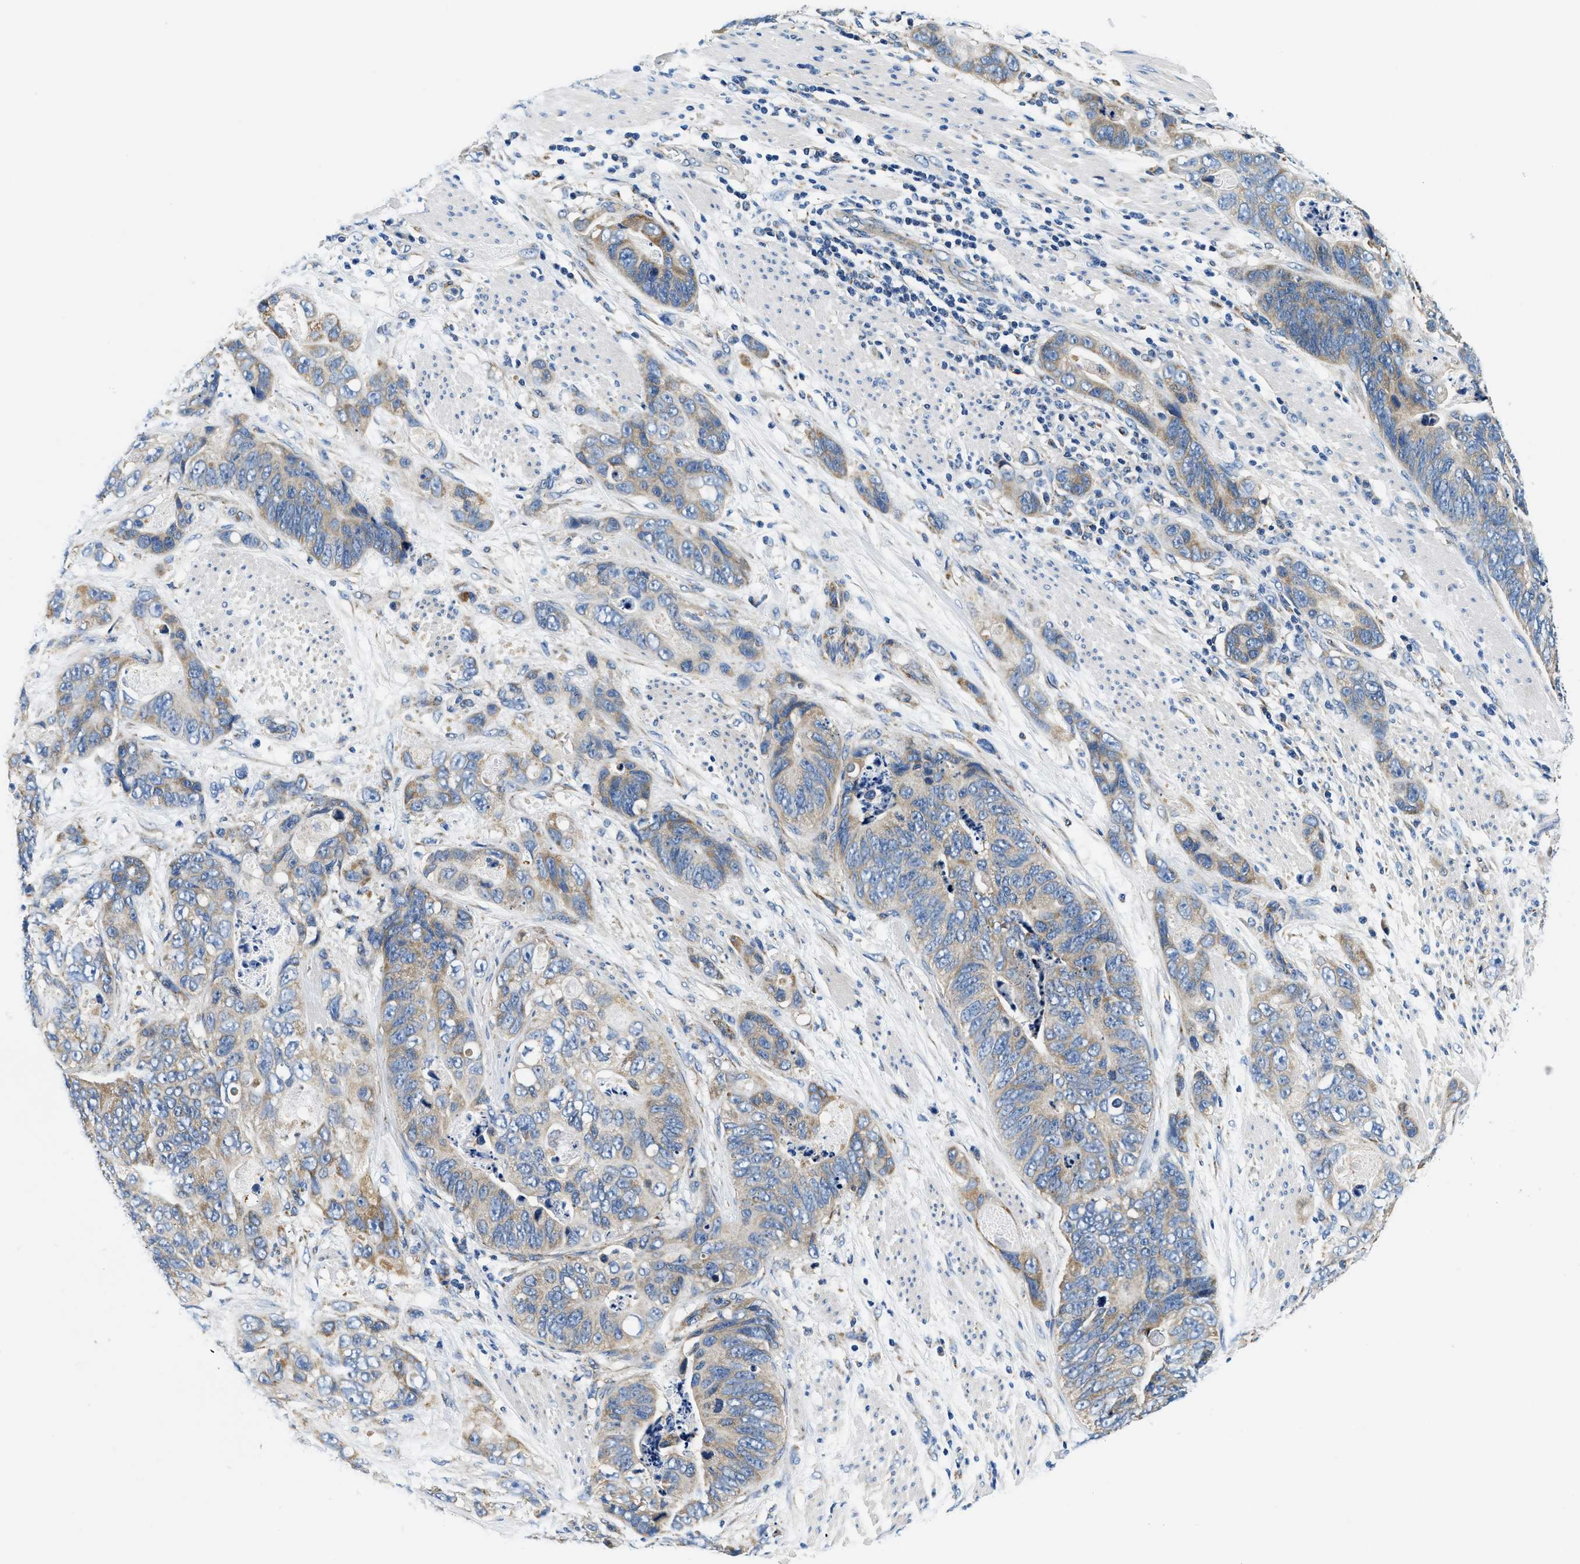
{"staining": {"intensity": "weak", "quantity": "25%-75%", "location": "cytoplasmic/membranous"}, "tissue": "stomach cancer", "cell_type": "Tumor cells", "image_type": "cancer", "snomed": [{"axis": "morphology", "description": "Adenocarcinoma, NOS"}, {"axis": "topography", "description": "Stomach"}], "caption": "Protein expression analysis of stomach adenocarcinoma exhibits weak cytoplasmic/membranous positivity in approximately 25%-75% of tumor cells.", "gene": "SAMD4B", "patient": {"sex": "female", "age": 89}}